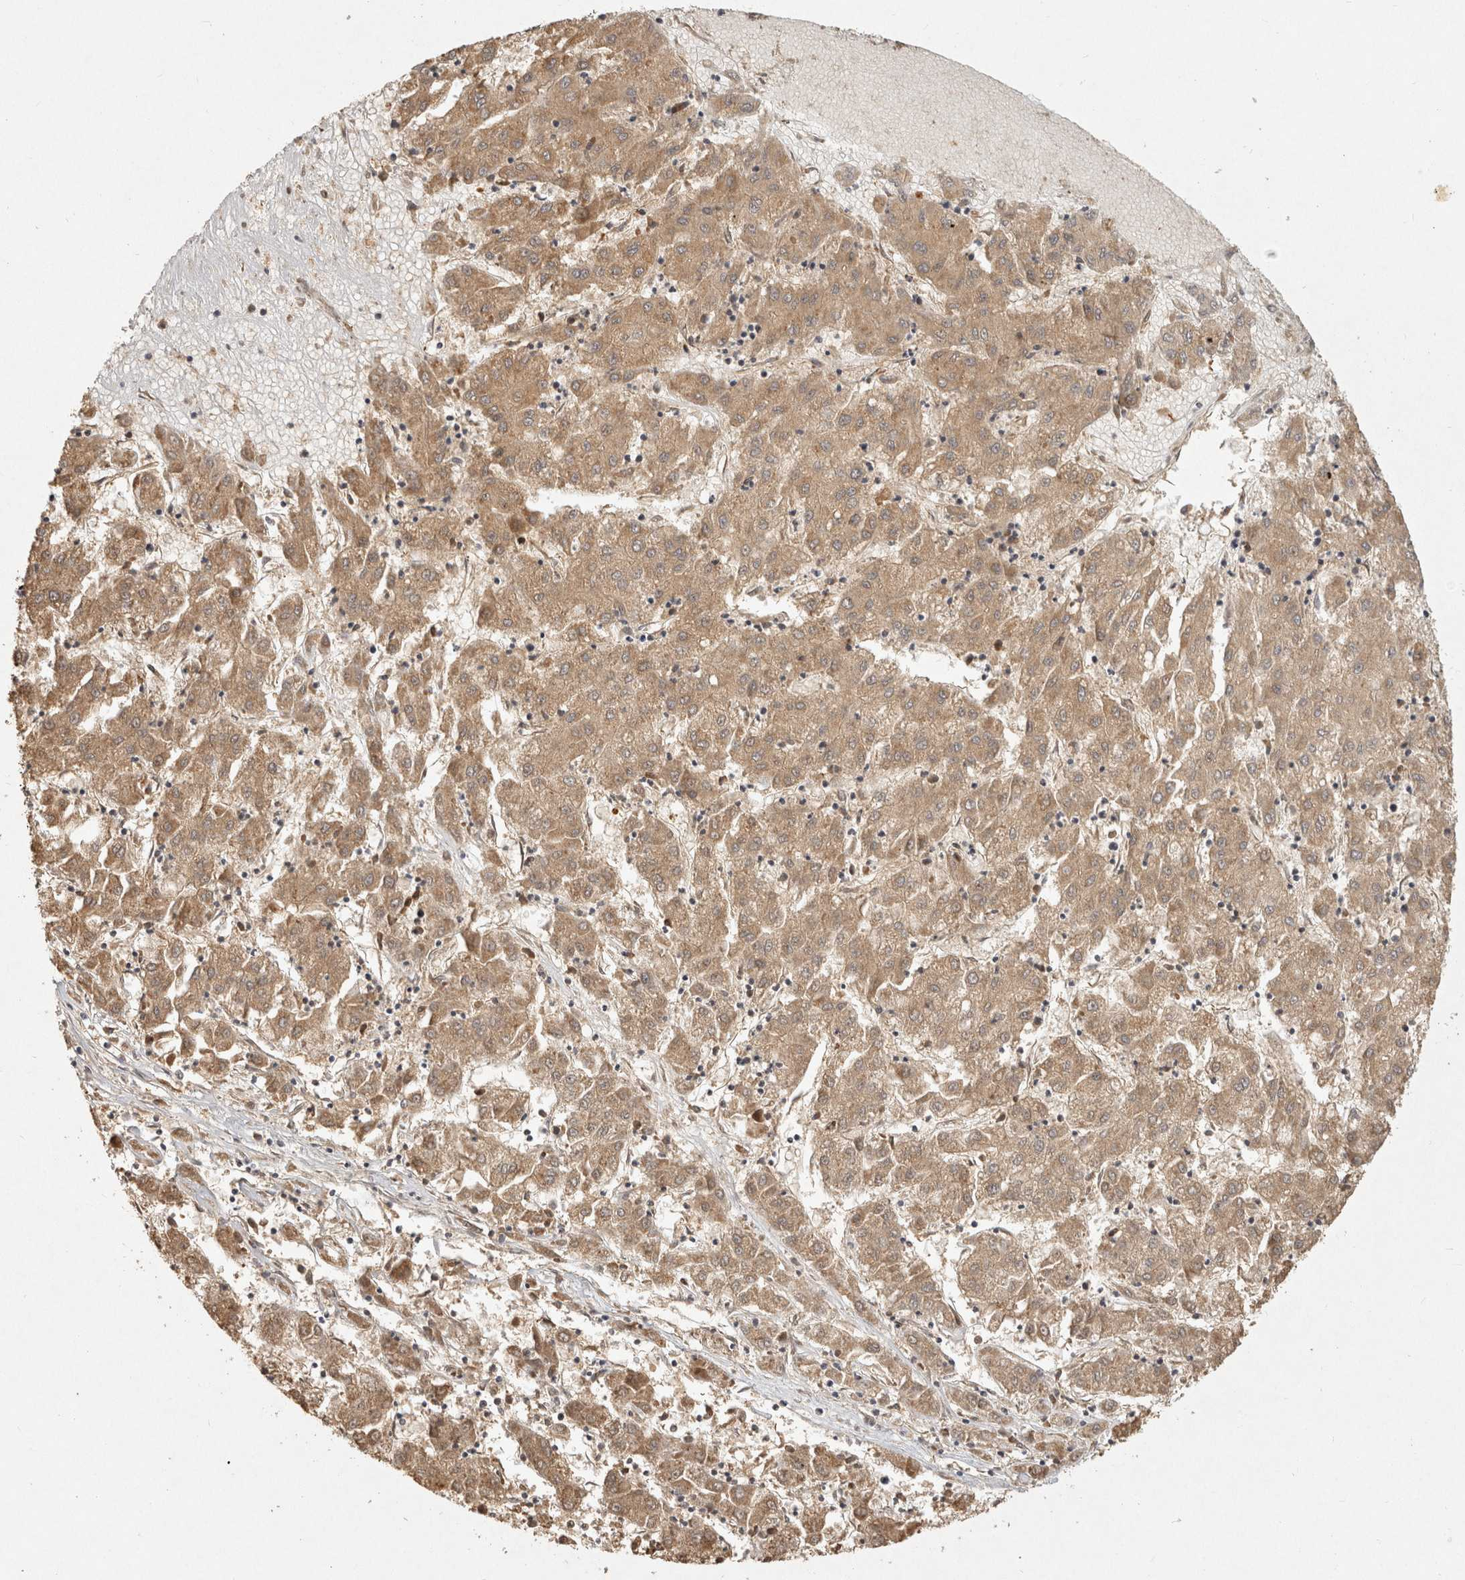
{"staining": {"intensity": "moderate", "quantity": ">75%", "location": "cytoplasmic/membranous"}, "tissue": "liver cancer", "cell_type": "Tumor cells", "image_type": "cancer", "snomed": [{"axis": "morphology", "description": "Carcinoma, Hepatocellular, NOS"}, {"axis": "topography", "description": "Liver"}], "caption": "Protein staining exhibits moderate cytoplasmic/membranous expression in approximately >75% of tumor cells in liver hepatocellular carcinoma. (DAB = brown stain, brightfield microscopy at high magnification).", "gene": "CAMSAP2", "patient": {"sex": "male", "age": 72}}